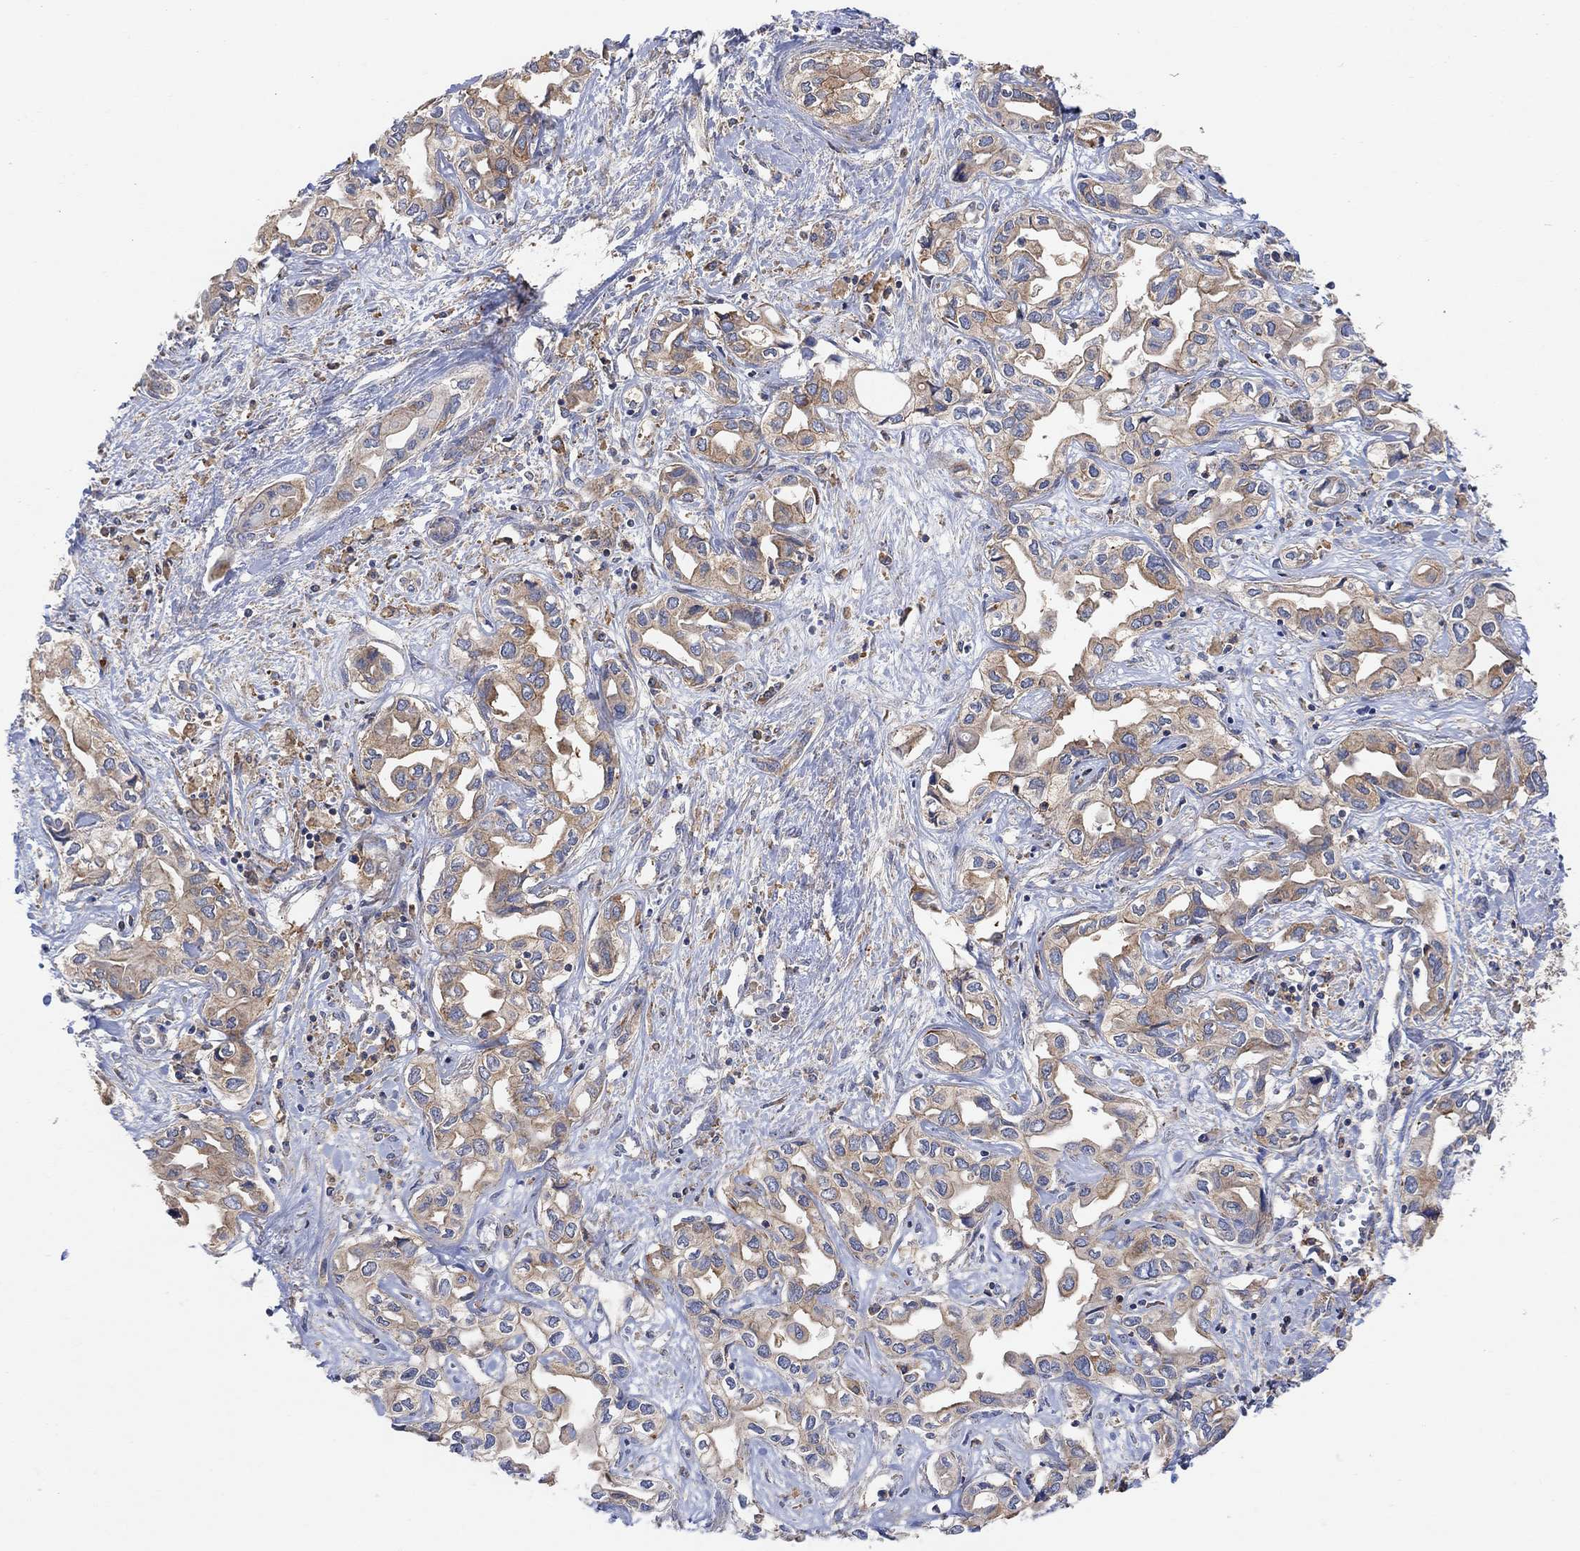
{"staining": {"intensity": "moderate", "quantity": ">75%", "location": "cytoplasmic/membranous"}, "tissue": "liver cancer", "cell_type": "Tumor cells", "image_type": "cancer", "snomed": [{"axis": "morphology", "description": "Cholangiocarcinoma"}, {"axis": "topography", "description": "Liver"}], "caption": "Immunohistochemistry image of human liver cancer (cholangiocarcinoma) stained for a protein (brown), which displays medium levels of moderate cytoplasmic/membranous expression in about >75% of tumor cells.", "gene": "BLOC1S3", "patient": {"sex": "female", "age": 64}}